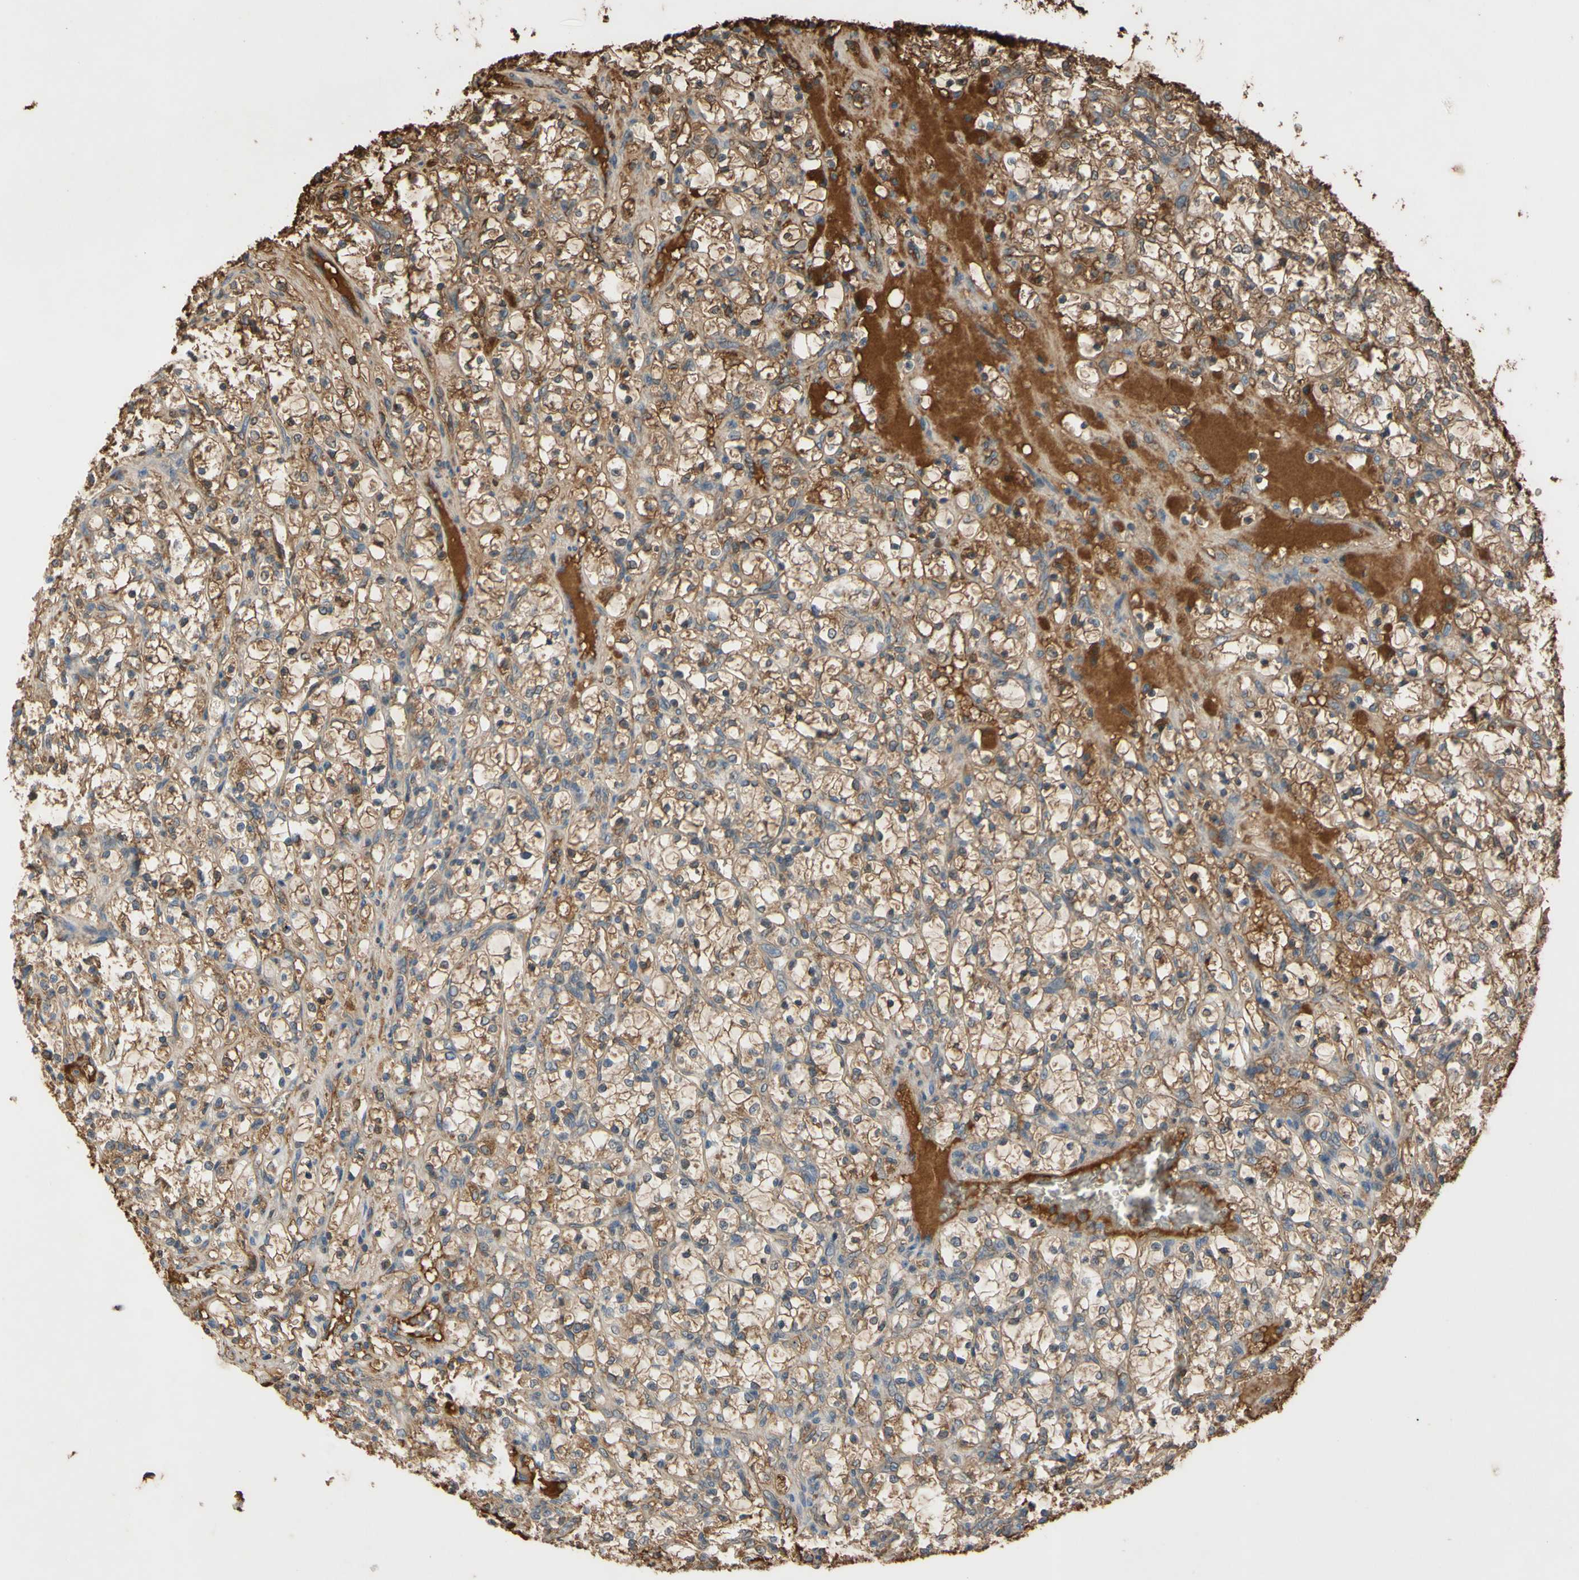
{"staining": {"intensity": "moderate", "quantity": ">75%", "location": "cytoplasmic/membranous"}, "tissue": "renal cancer", "cell_type": "Tumor cells", "image_type": "cancer", "snomed": [{"axis": "morphology", "description": "Adenocarcinoma, NOS"}, {"axis": "topography", "description": "Kidney"}], "caption": "Renal adenocarcinoma was stained to show a protein in brown. There is medium levels of moderate cytoplasmic/membranous expression in about >75% of tumor cells.", "gene": "TIMP2", "patient": {"sex": "female", "age": 69}}